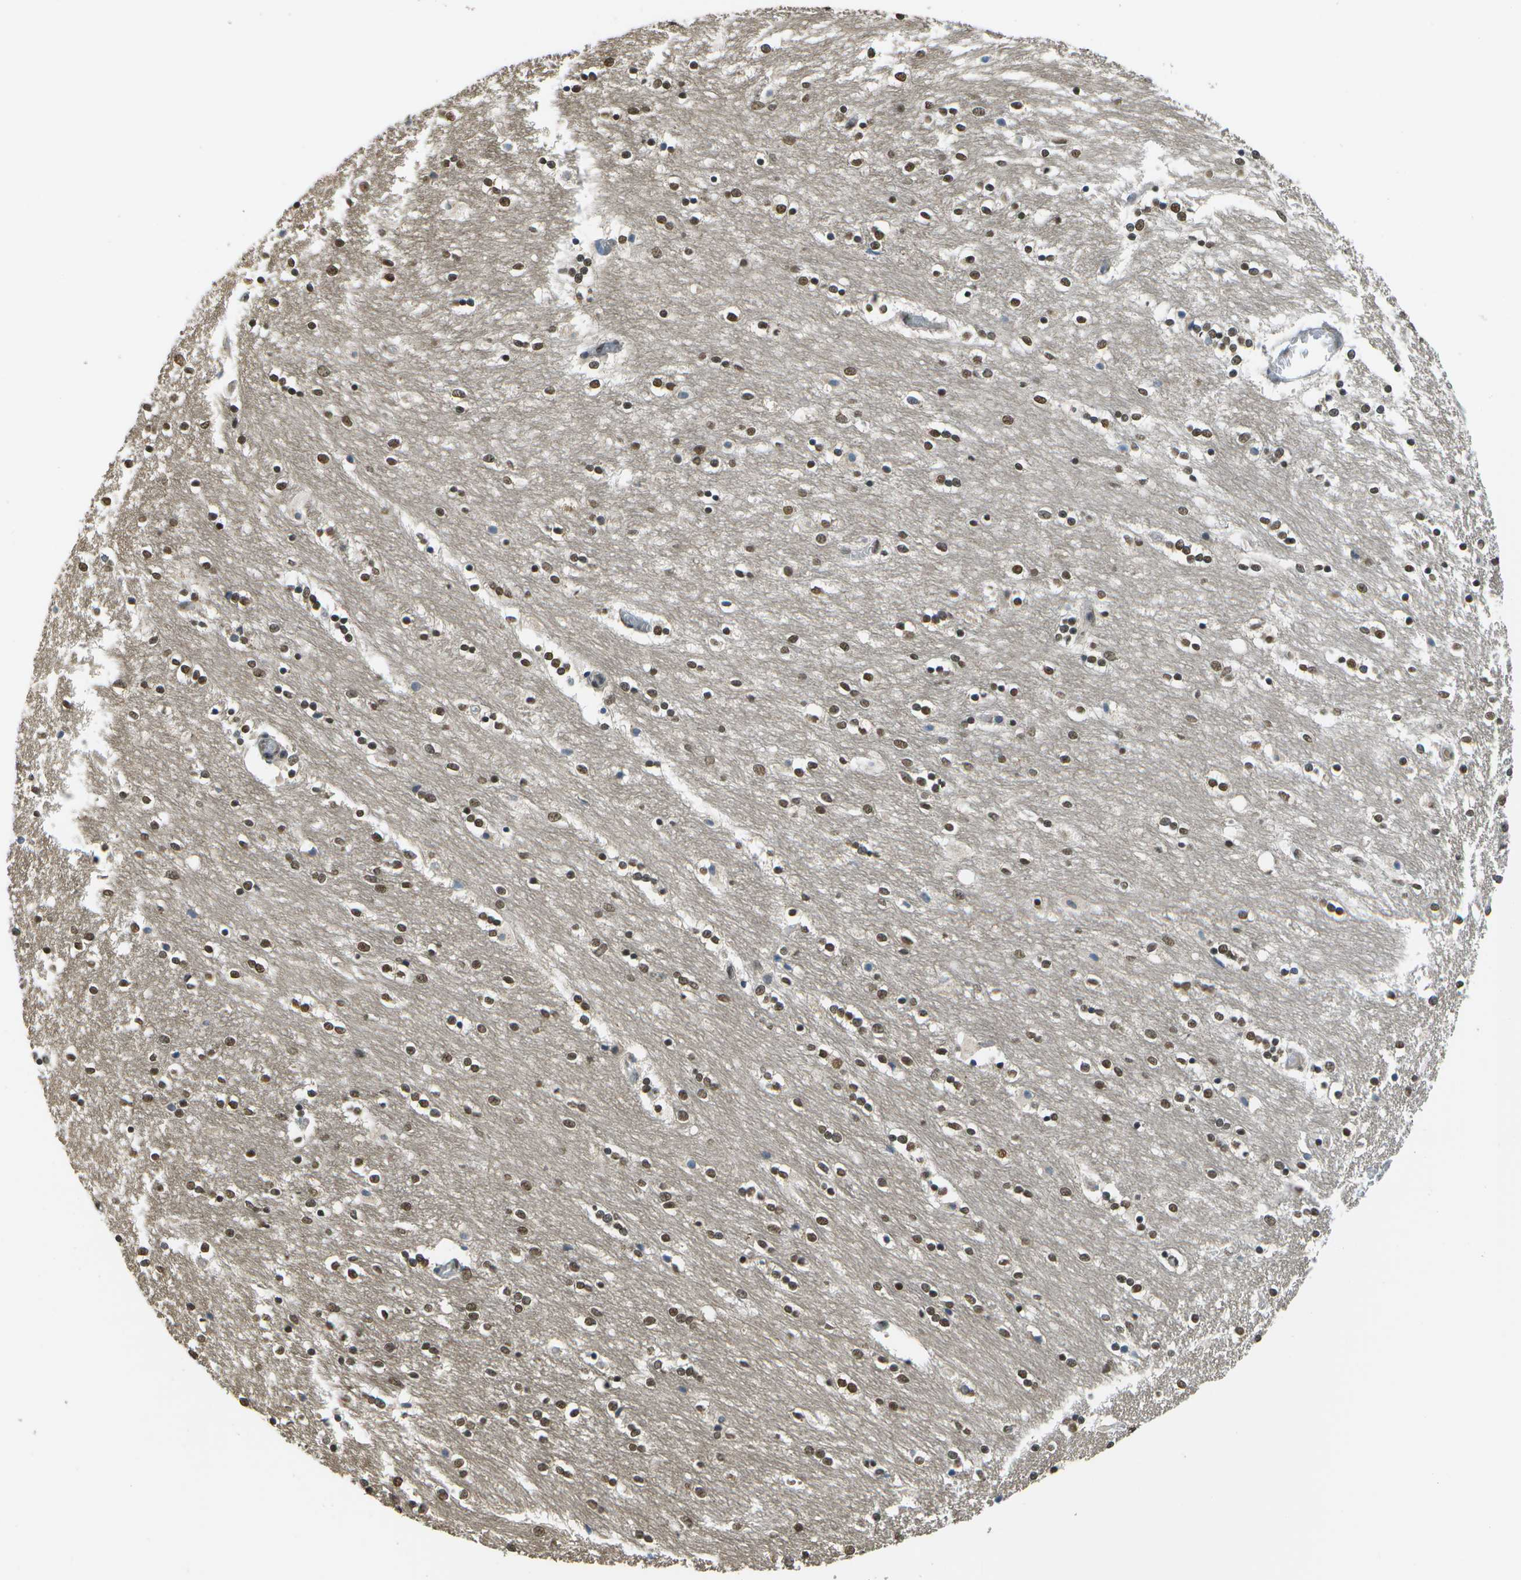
{"staining": {"intensity": "strong", "quantity": ">75%", "location": "nuclear"}, "tissue": "caudate", "cell_type": "Glial cells", "image_type": "normal", "snomed": [{"axis": "morphology", "description": "Normal tissue, NOS"}, {"axis": "topography", "description": "Lateral ventricle wall"}], "caption": "This photomicrograph demonstrates unremarkable caudate stained with immunohistochemistry (IHC) to label a protein in brown. The nuclear of glial cells show strong positivity for the protein. Nuclei are counter-stained blue.", "gene": "ABL2", "patient": {"sex": "female", "age": 54}}